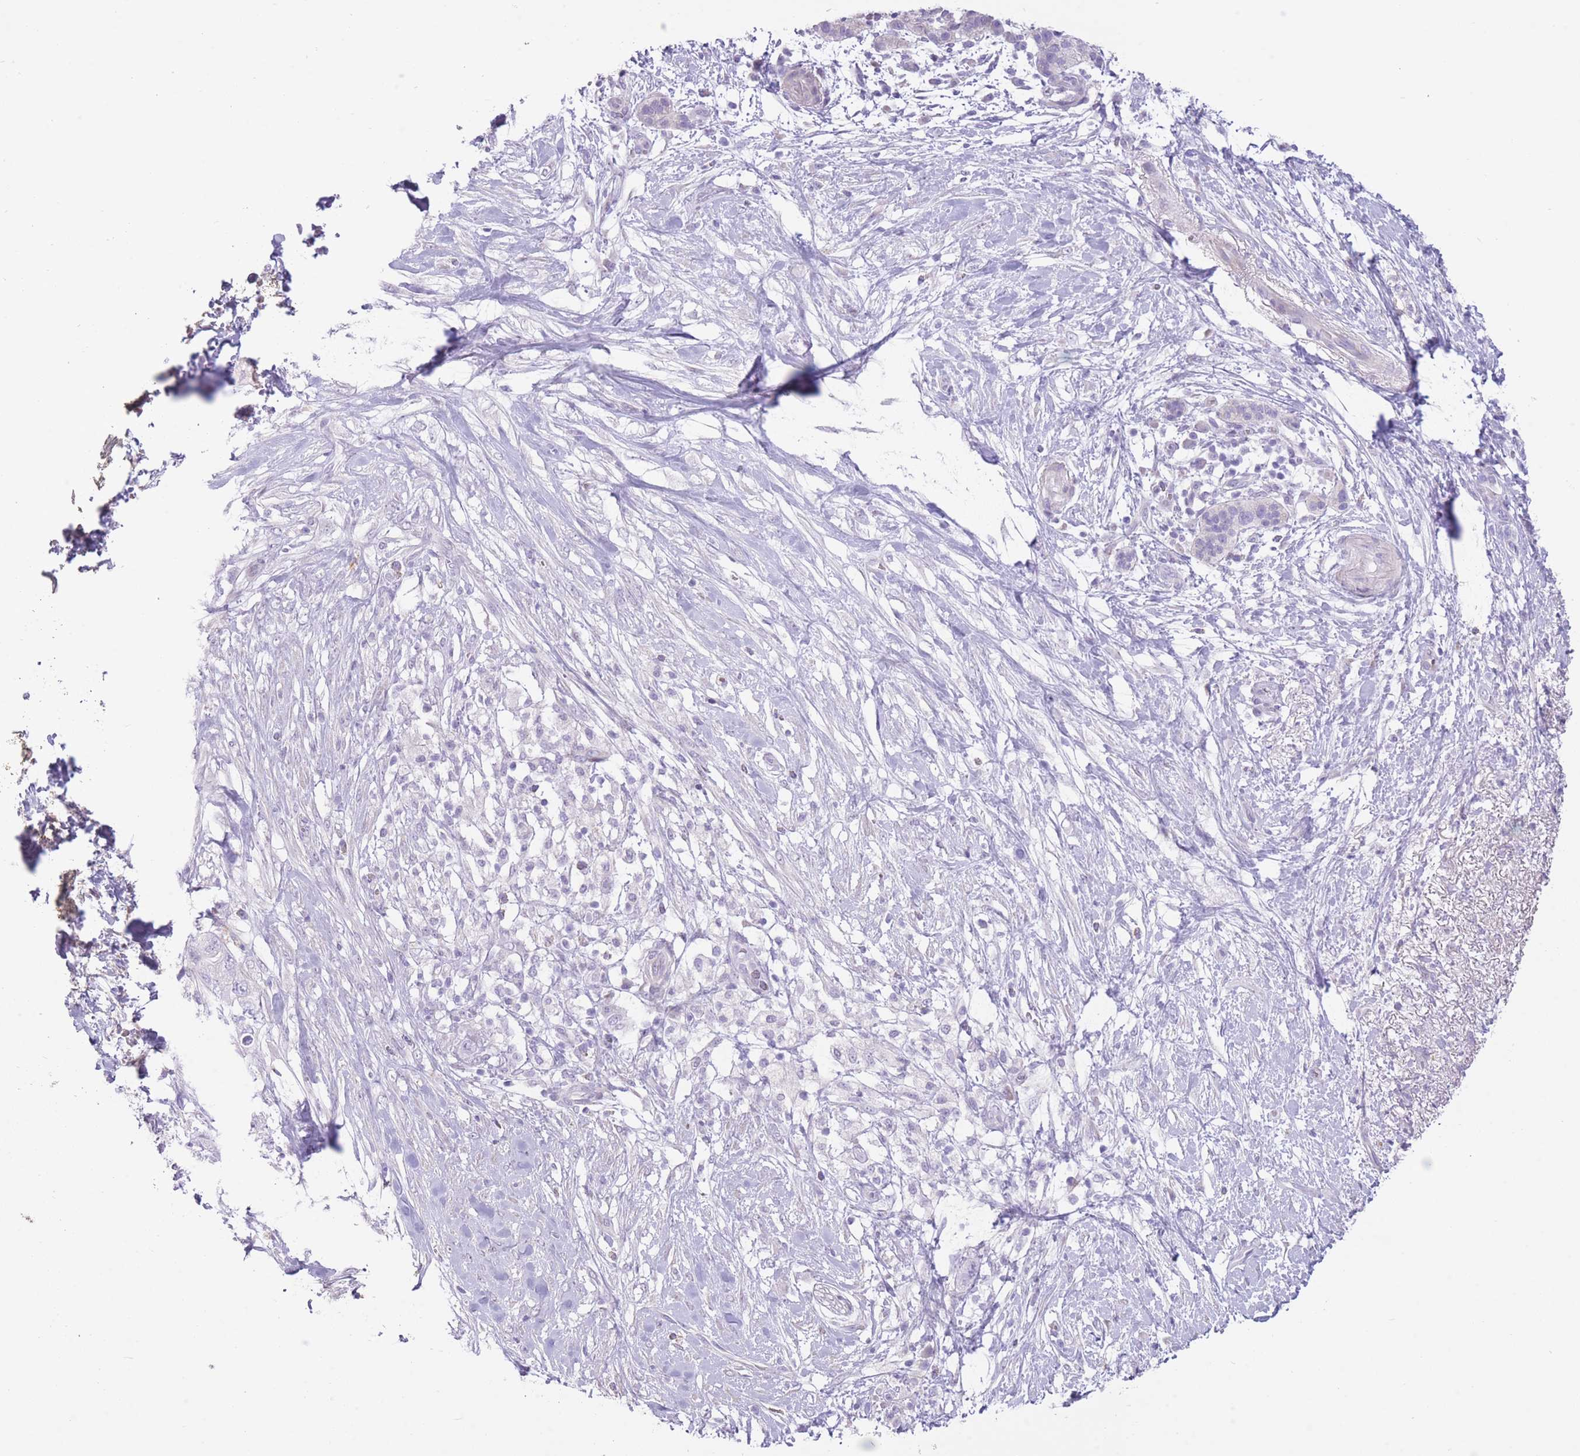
{"staining": {"intensity": "negative", "quantity": "none", "location": "none"}, "tissue": "pancreatic cancer", "cell_type": "Tumor cells", "image_type": "cancer", "snomed": [{"axis": "morphology", "description": "Adenocarcinoma, NOS"}, {"axis": "topography", "description": "Pancreas"}], "caption": "Immunohistochemistry (IHC) photomicrograph of neoplastic tissue: human pancreatic adenocarcinoma stained with DAB (3,3'-diaminobenzidine) exhibits no significant protein positivity in tumor cells. The staining is performed using DAB brown chromogen with nuclei counter-stained in using hematoxylin.", "gene": "WDR70", "patient": {"sex": "female", "age": 72}}